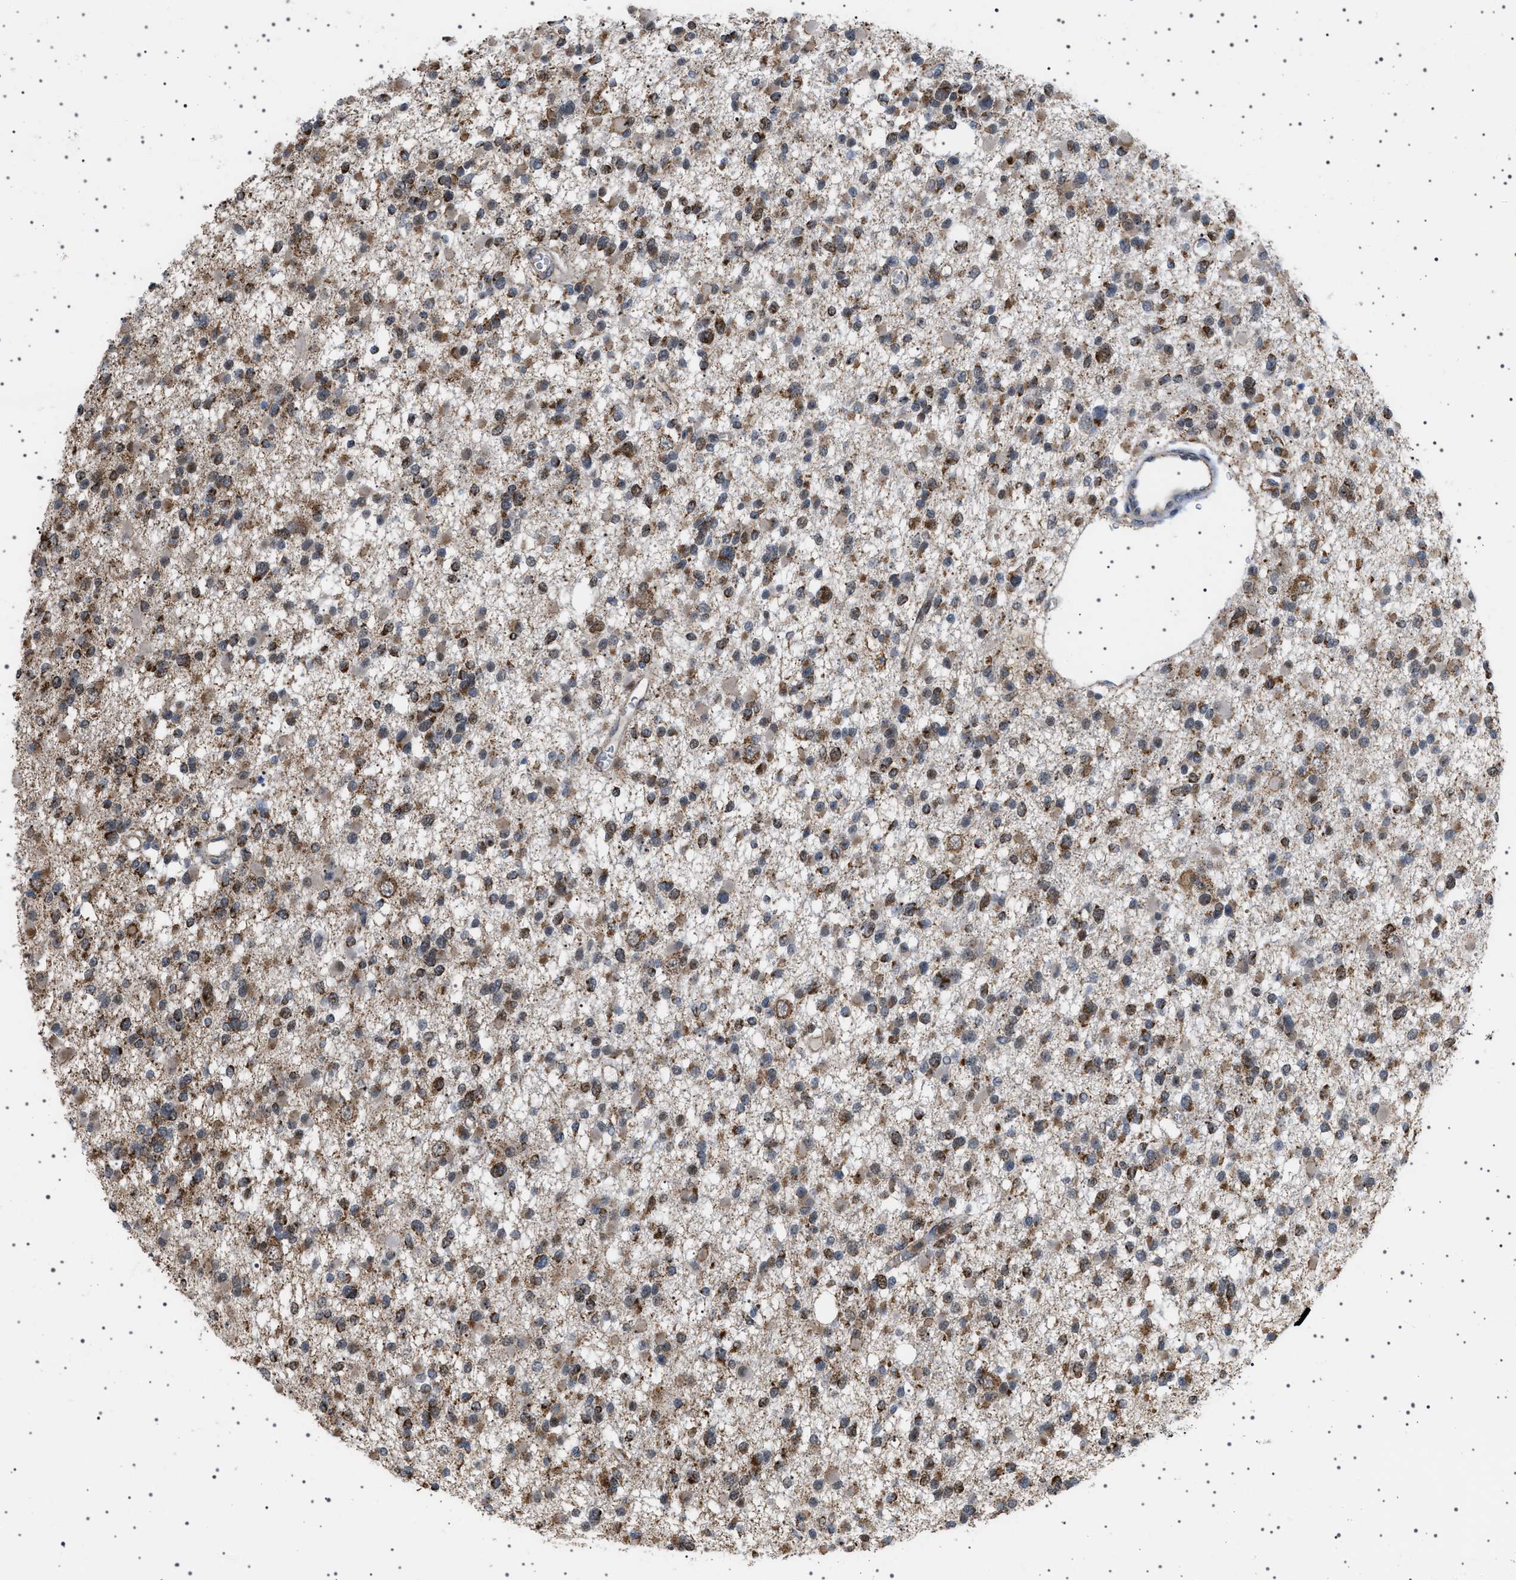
{"staining": {"intensity": "weak", "quantity": "25%-75%", "location": "cytoplasmic/membranous"}, "tissue": "glioma", "cell_type": "Tumor cells", "image_type": "cancer", "snomed": [{"axis": "morphology", "description": "Glioma, malignant, Low grade"}, {"axis": "topography", "description": "Brain"}], "caption": "Immunohistochemistry of human malignant glioma (low-grade) shows low levels of weak cytoplasmic/membranous staining in about 25%-75% of tumor cells.", "gene": "MELK", "patient": {"sex": "female", "age": 22}}